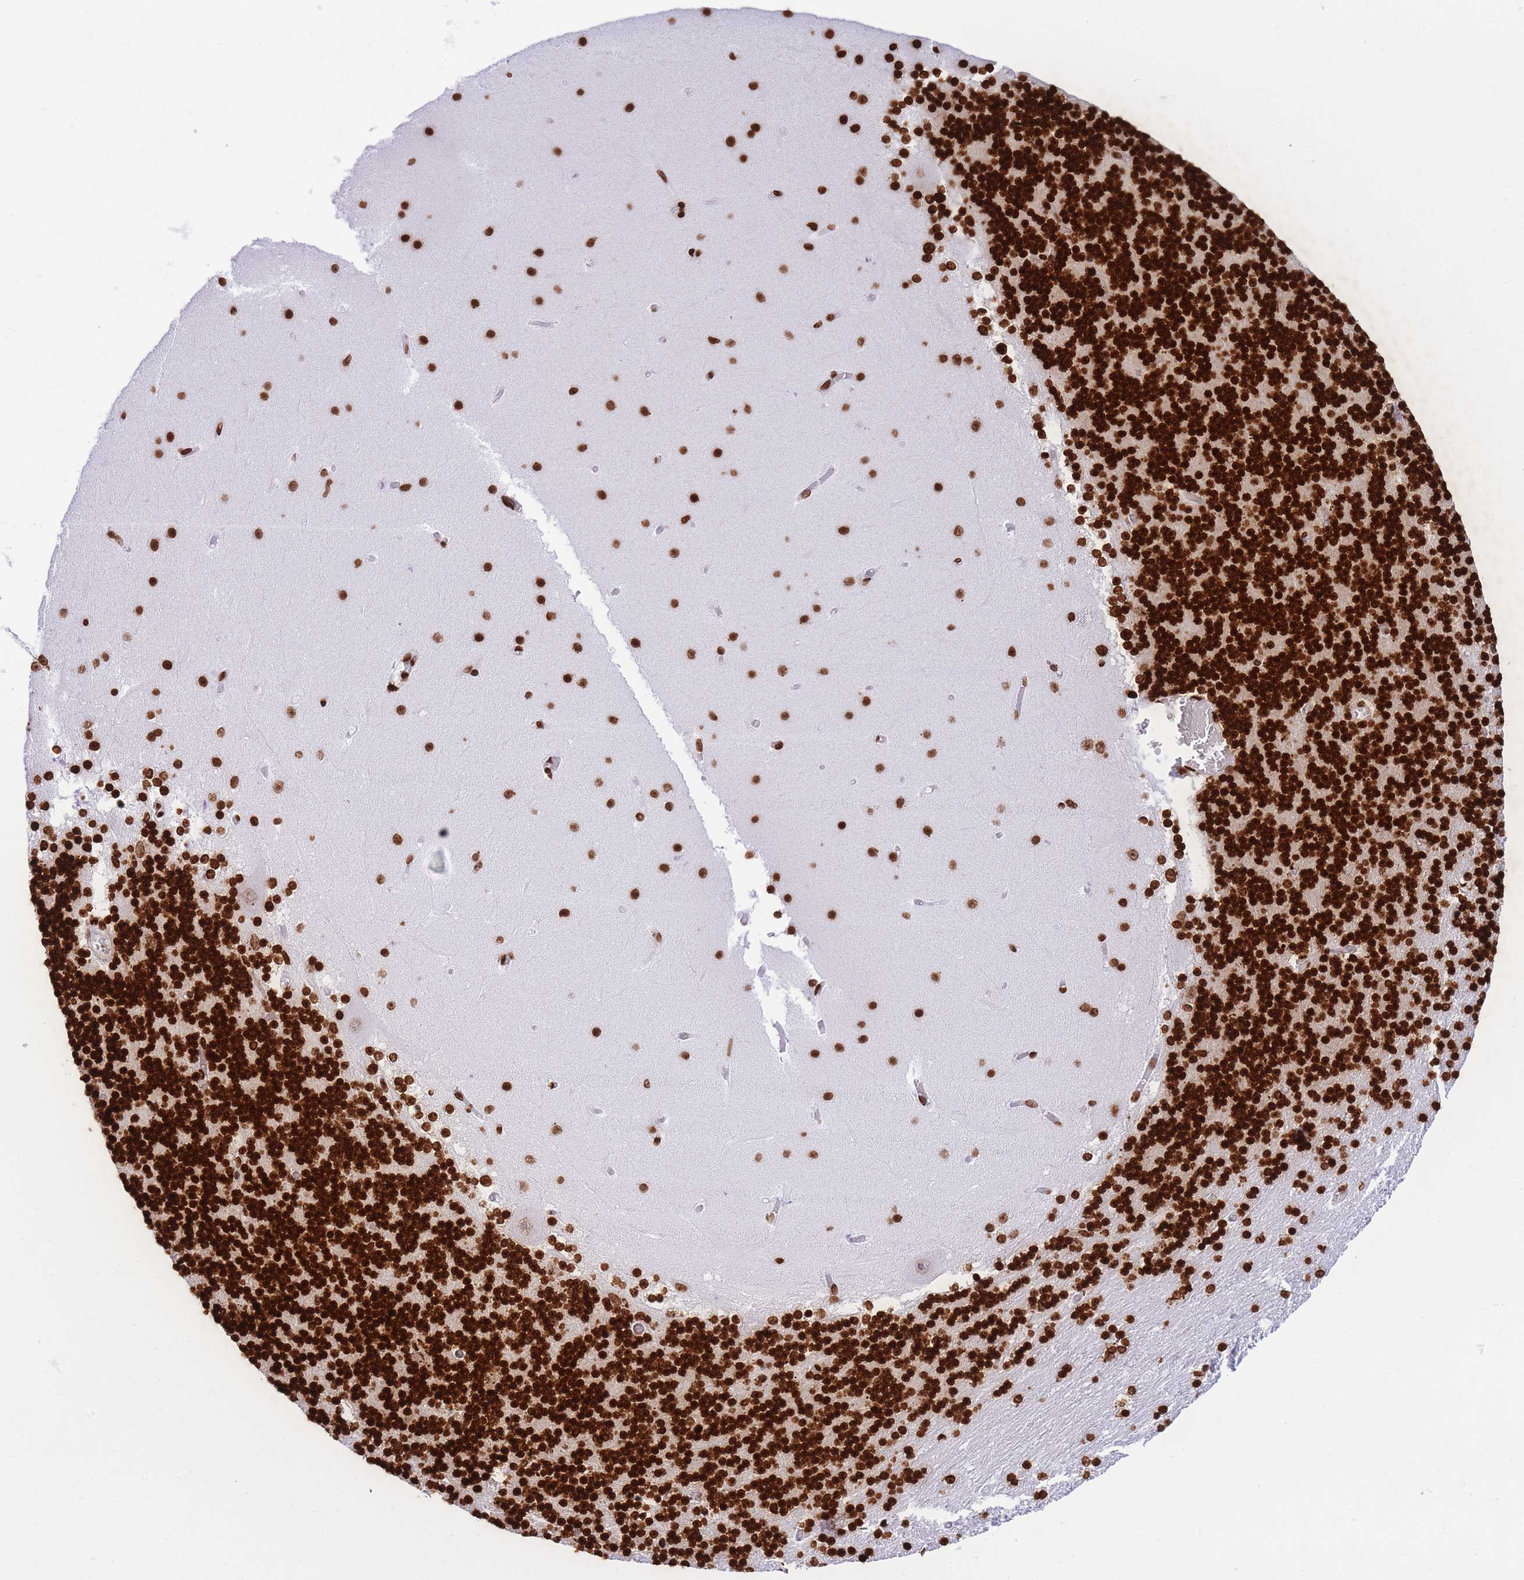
{"staining": {"intensity": "strong", "quantity": ">75%", "location": "nuclear"}, "tissue": "cerebellum", "cell_type": "Cells in granular layer", "image_type": "normal", "snomed": [{"axis": "morphology", "description": "Normal tissue, NOS"}, {"axis": "topography", "description": "Cerebellum"}], "caption": "A high-resolution photomicrograph shows immunohistochemistry staining of normal cerebellum, which displays strong nuclear staining in approximately >75% of cells in granular layer.", "gene": "H2BC10", "patient": {"sex": "female", "age": 28}}